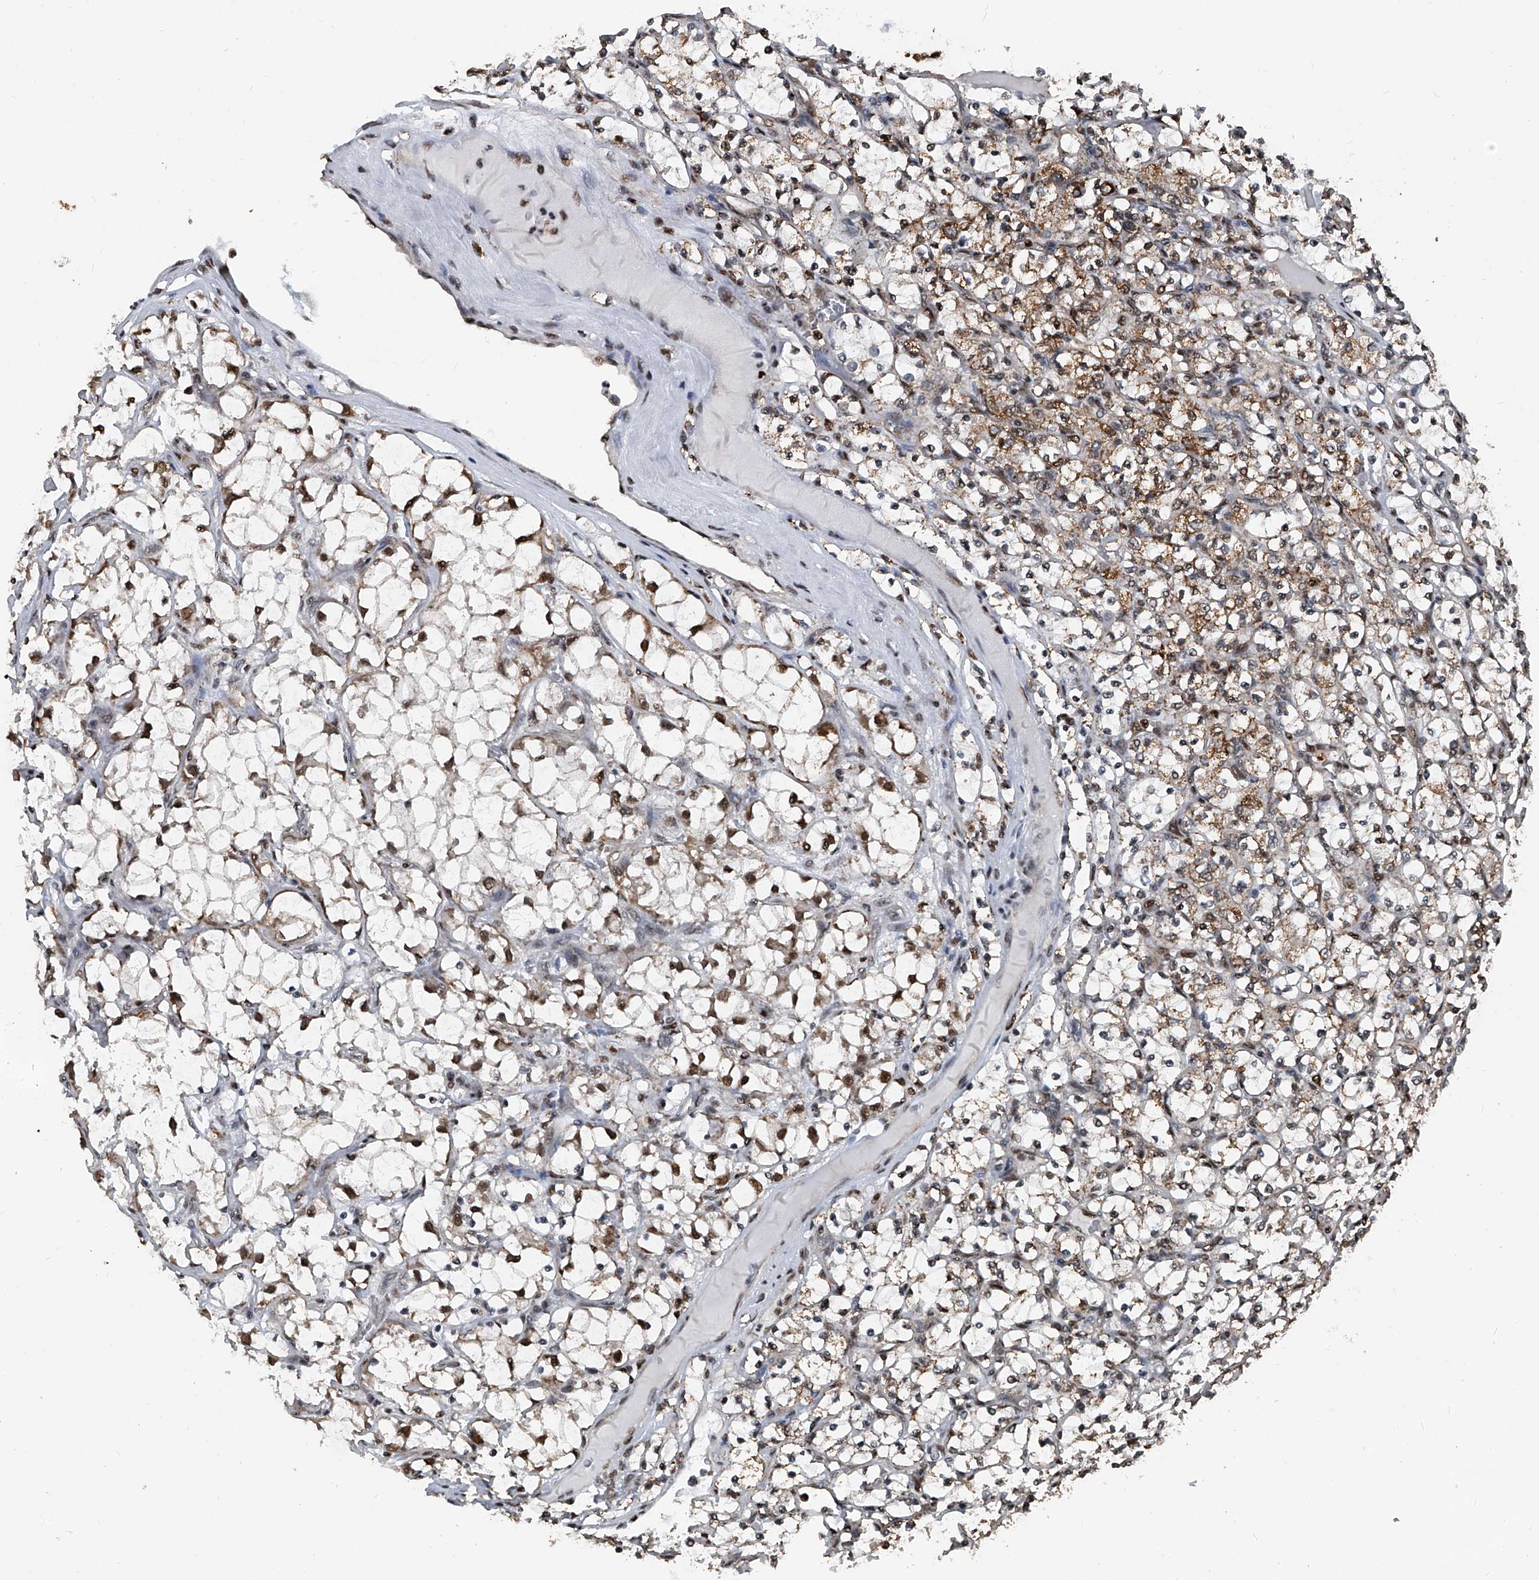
{"staining": {"intensity": "moderate", "quantity": "<25%", "location": "cytoplasmic/membranous,nuclear"}, "tissue": "renal cancer", "cell_type": "Tumor cells", "image_type": "cancer", "snomed": [{"axis": "morphology", "description": "Adenocarcinoma, NOS"}, {"axis": "topography", "description": "Kidney"}], "caption": "Immunohistochemical staining of renal cancer displays low levels of moderate cytoplasmic/membranous and nuclear protein positivity in approximately <25% of tumor cells.", "gene": "FKBP5", "patient": {"sex": "female", "age": 69}}